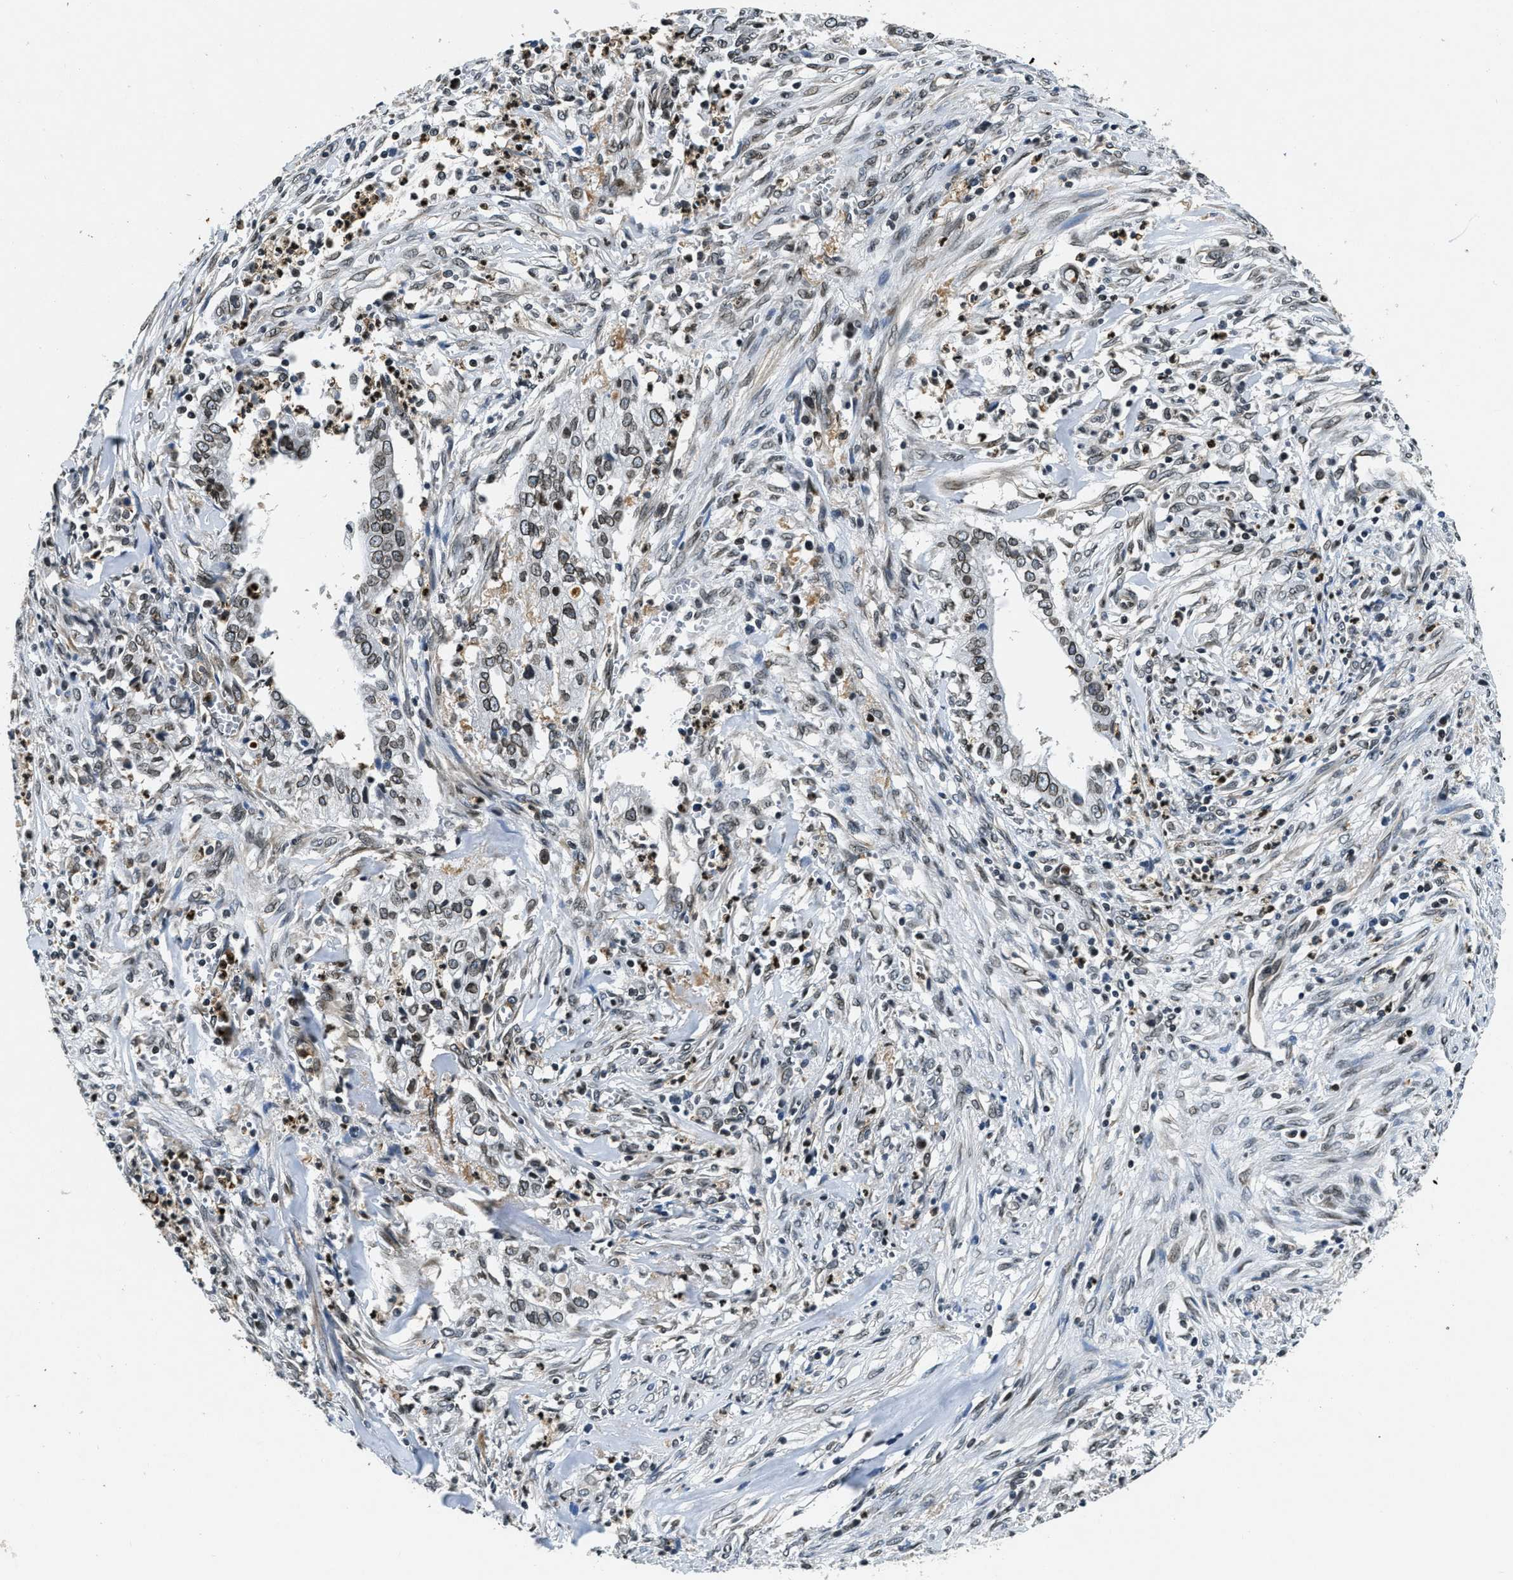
{"staining": {"intensity": "weak", "quantity": ">75%", "location": "cytoplasmic/membranous,nuclear"}, "tissue": "cervical cancer", "cell_type": "Tumor cells", "image_type": "cancer", "snomed": [{"axis": "morphology", "description": "Adenocarcinoma, NOS"}, {"axis": "topography", "description": "Cervix"}], "caption": "High-power microscopy captured an IHC micrograph of cervical cancer, revealing weak cytoplasmic/membranous and nuclear expression in approximately >75% of tumor cells.", "gene": "ZC3HC1", "patient": {"sex": "female", "age": 44}}